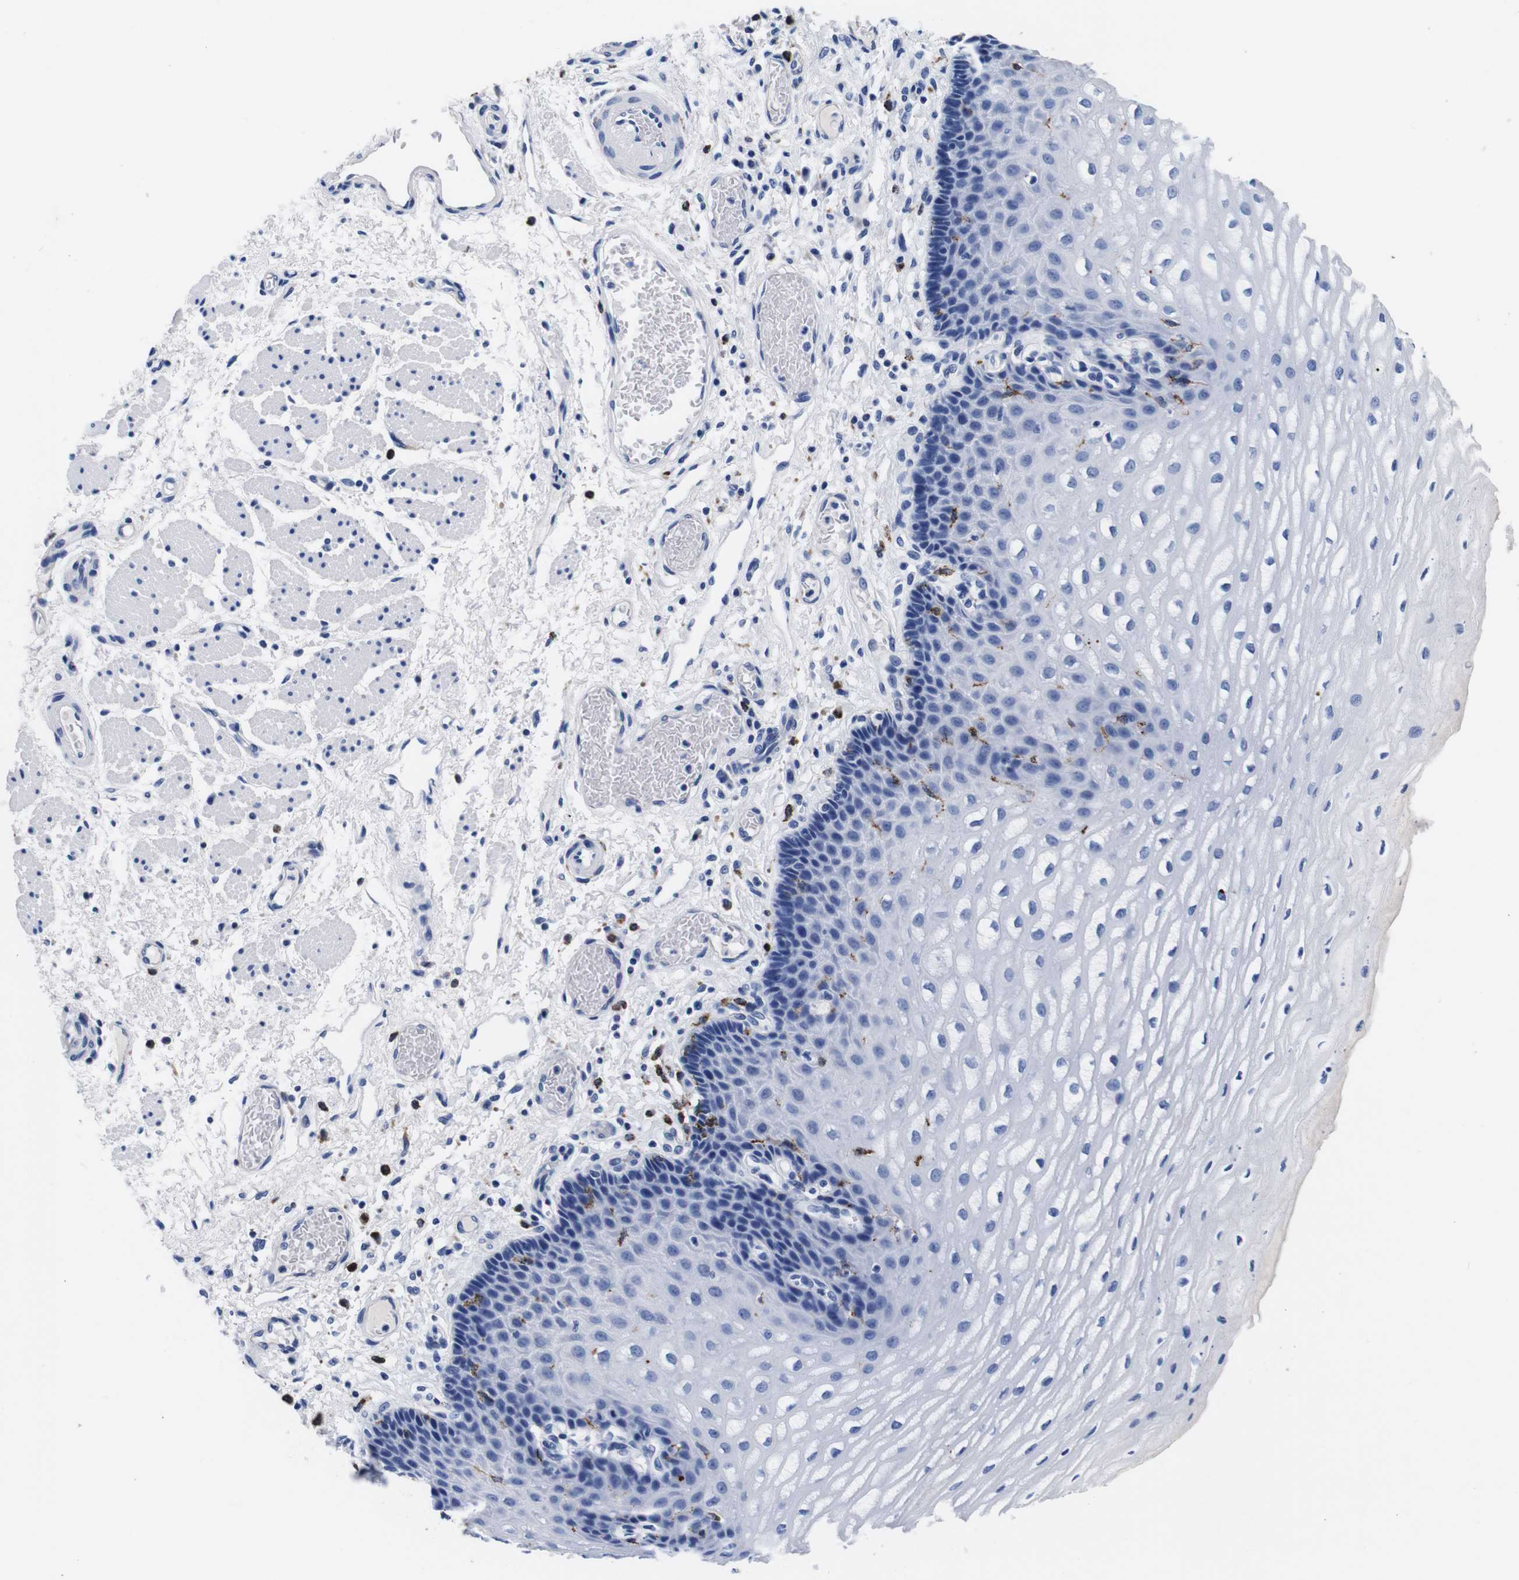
{"staining": {"intensity": "negative", "quantity": "none", "location": "none"}, "tissue": "esophagus", "cell_type": "Squamous epithelial cells", "image_type": "normal", "snomed": [{"axis": "morphology", "description": "Normal tissue, NOS"}, {"axis": "topography", "description": "Esophagus"}], "caption": "Immunohistochemical staining of unremarkable esophagus shows no significant staining in squamous epithelial cells. The staining was performed using DAB (3,3'-diaminobenzidine) to visualize the protein expression in brown, while the nuclei were stained in blue with hematoxylin (Magnification: 20x).", "gene": "ENSG00000248993", "patient": {"sex": "male", "age": 54}}